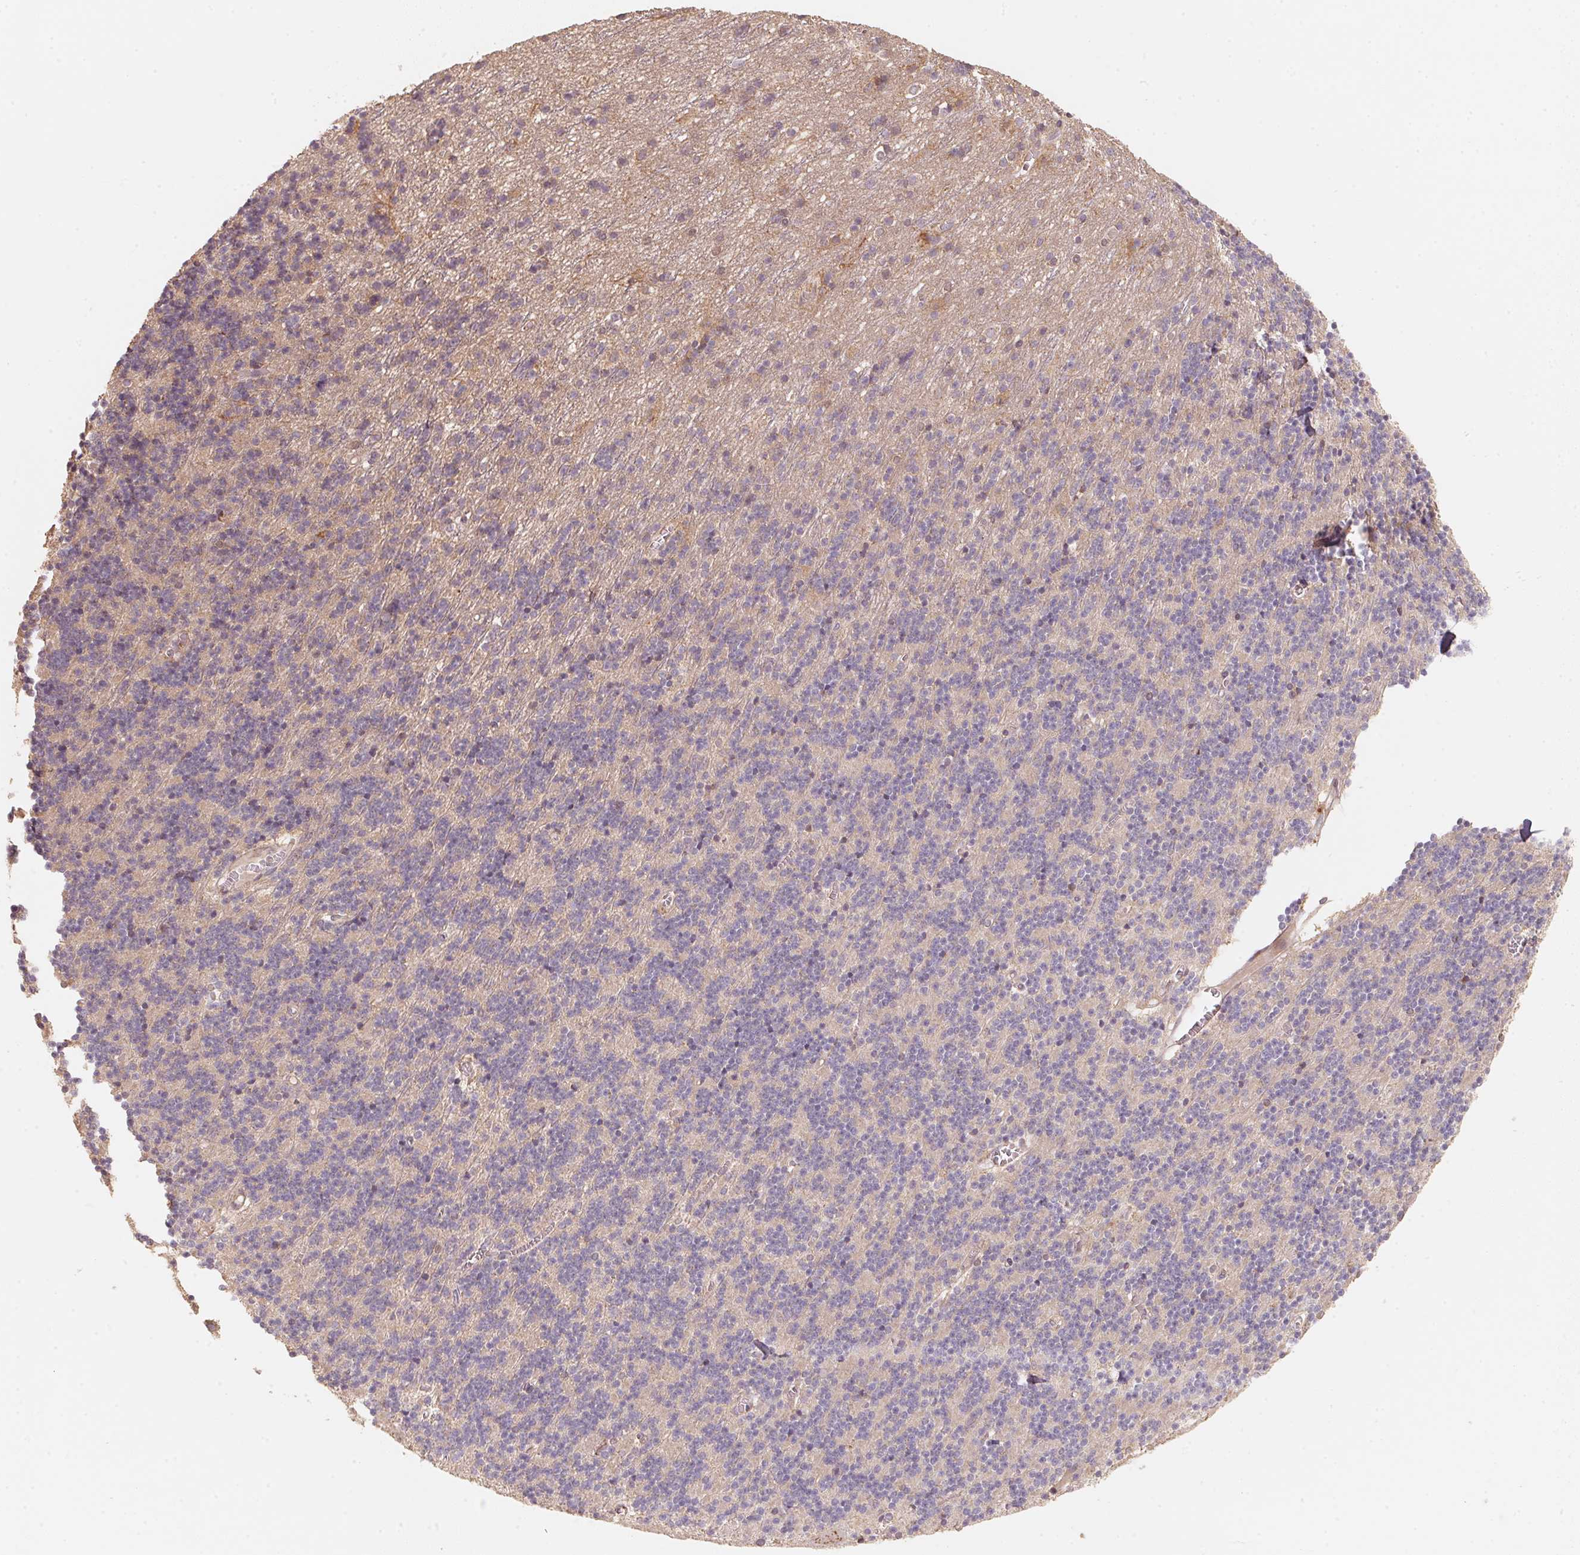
{"staining": {"intensity": "negative", "quantity": "none", "location": "none"}, "tissue": "cerebellum", "cell_type": "Cells in granular layer", "image_type": "normal", "snomed": [{"axis": "morphology", "description": "Normal tissue, NOS"}, {"axis": "topography", "description": "Cerebellum"}], "caption": "Immunohistochemistry photomicrograph of unremarkable cerebellum: human cerebellum stained with DAB (3,3'-diaminobenzidine) reveals no significant protein positivity in cells in granular layer. The staining was performed using DAB to visualize the protein expression in brown, while the nuclei were stained in blue with hematoxylin (Magnification: 20x).", "gene": "TSPAN12", "patient": {"sex": "male", "age": 70}}